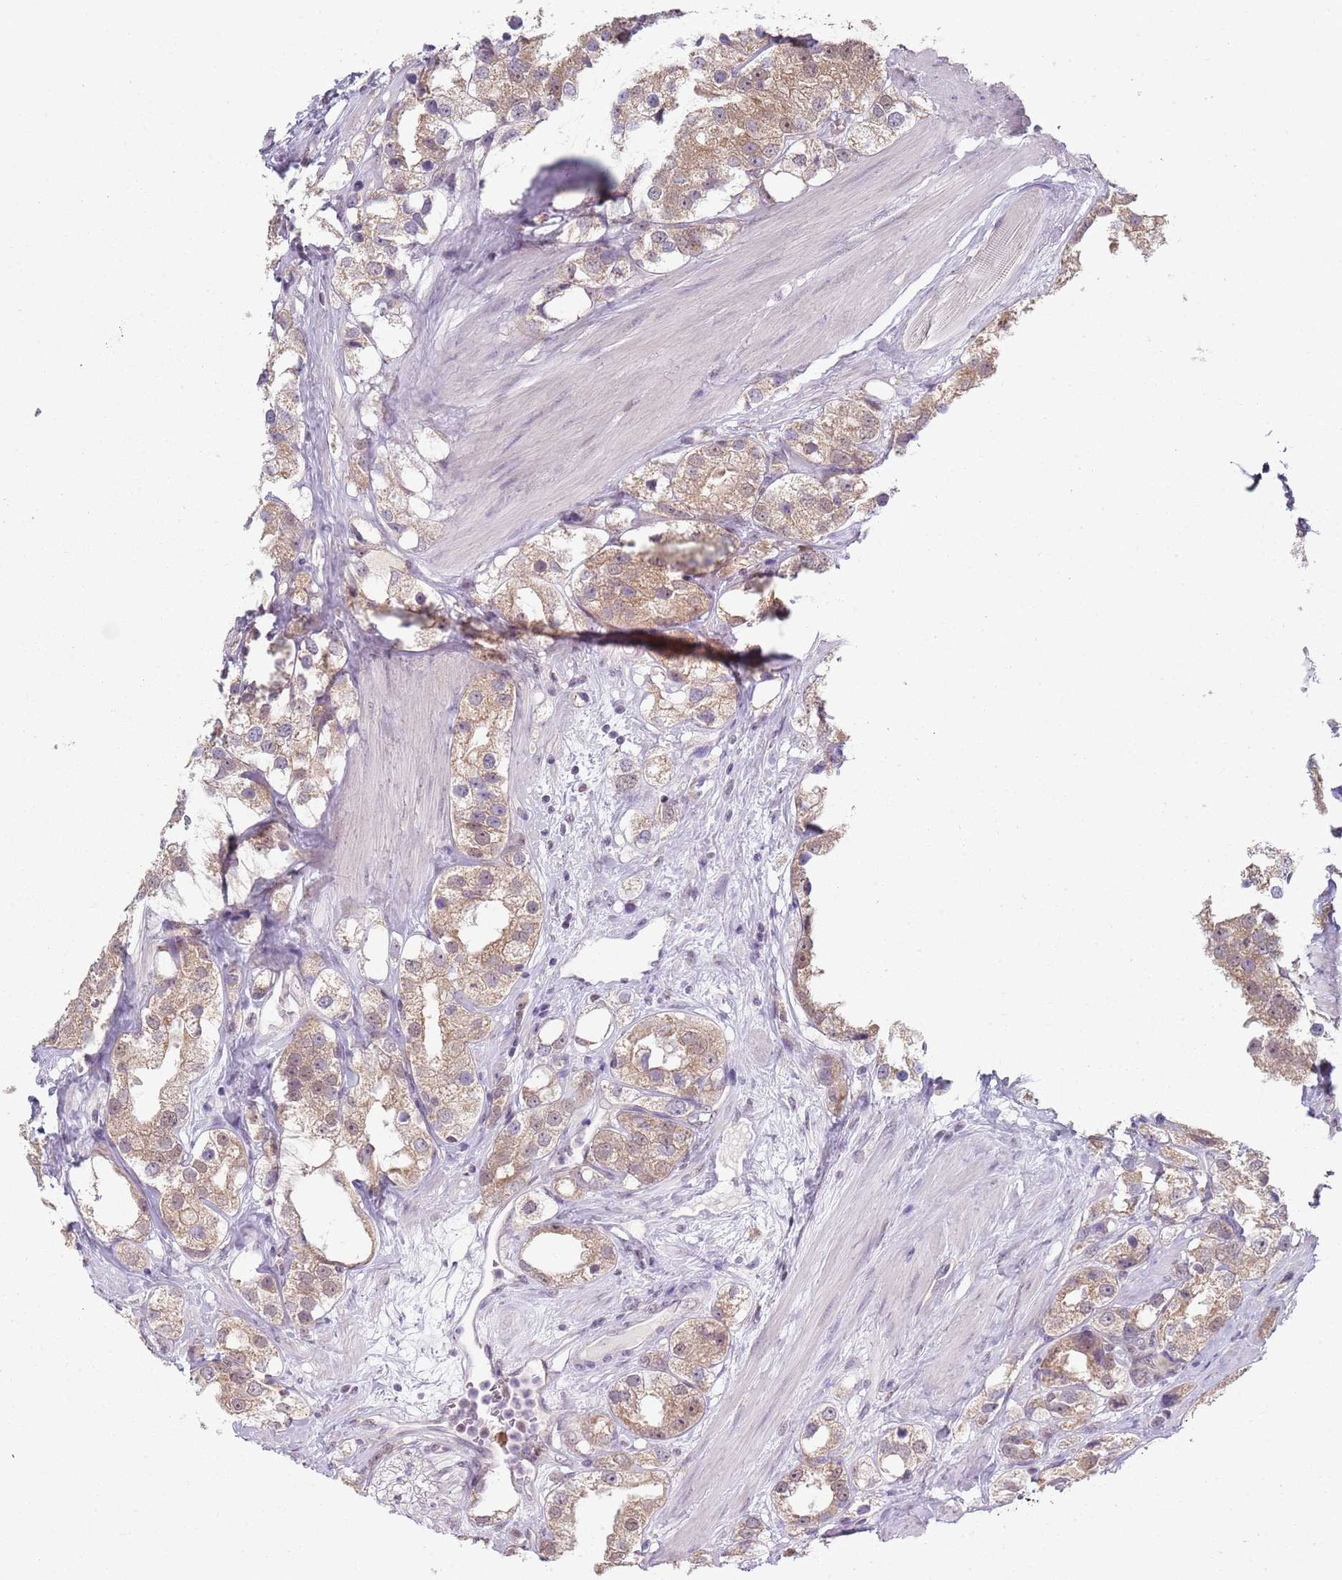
{"staining": {"intensity": "weak", "quantity": ">75%", "location": "cytoplasmic/membranous"}, "tissue": "prostate cancer", "cell_type": "Tumor cells", "image_type": "cancer", "snomed": [{"axis": "morphology", "description": "Adenocarcinoma, NOS"}, {"axis": "topography", "description": "Prostate"}], "caption": "This is a micrograph of IHC staining of prostate cancer (adenocarcinoma), which shows weak expression in the cytoplasmic/membranous of tumor cells.", "gene": "SMARCAL1", "patient": {"sex": "male", "age": 79}}